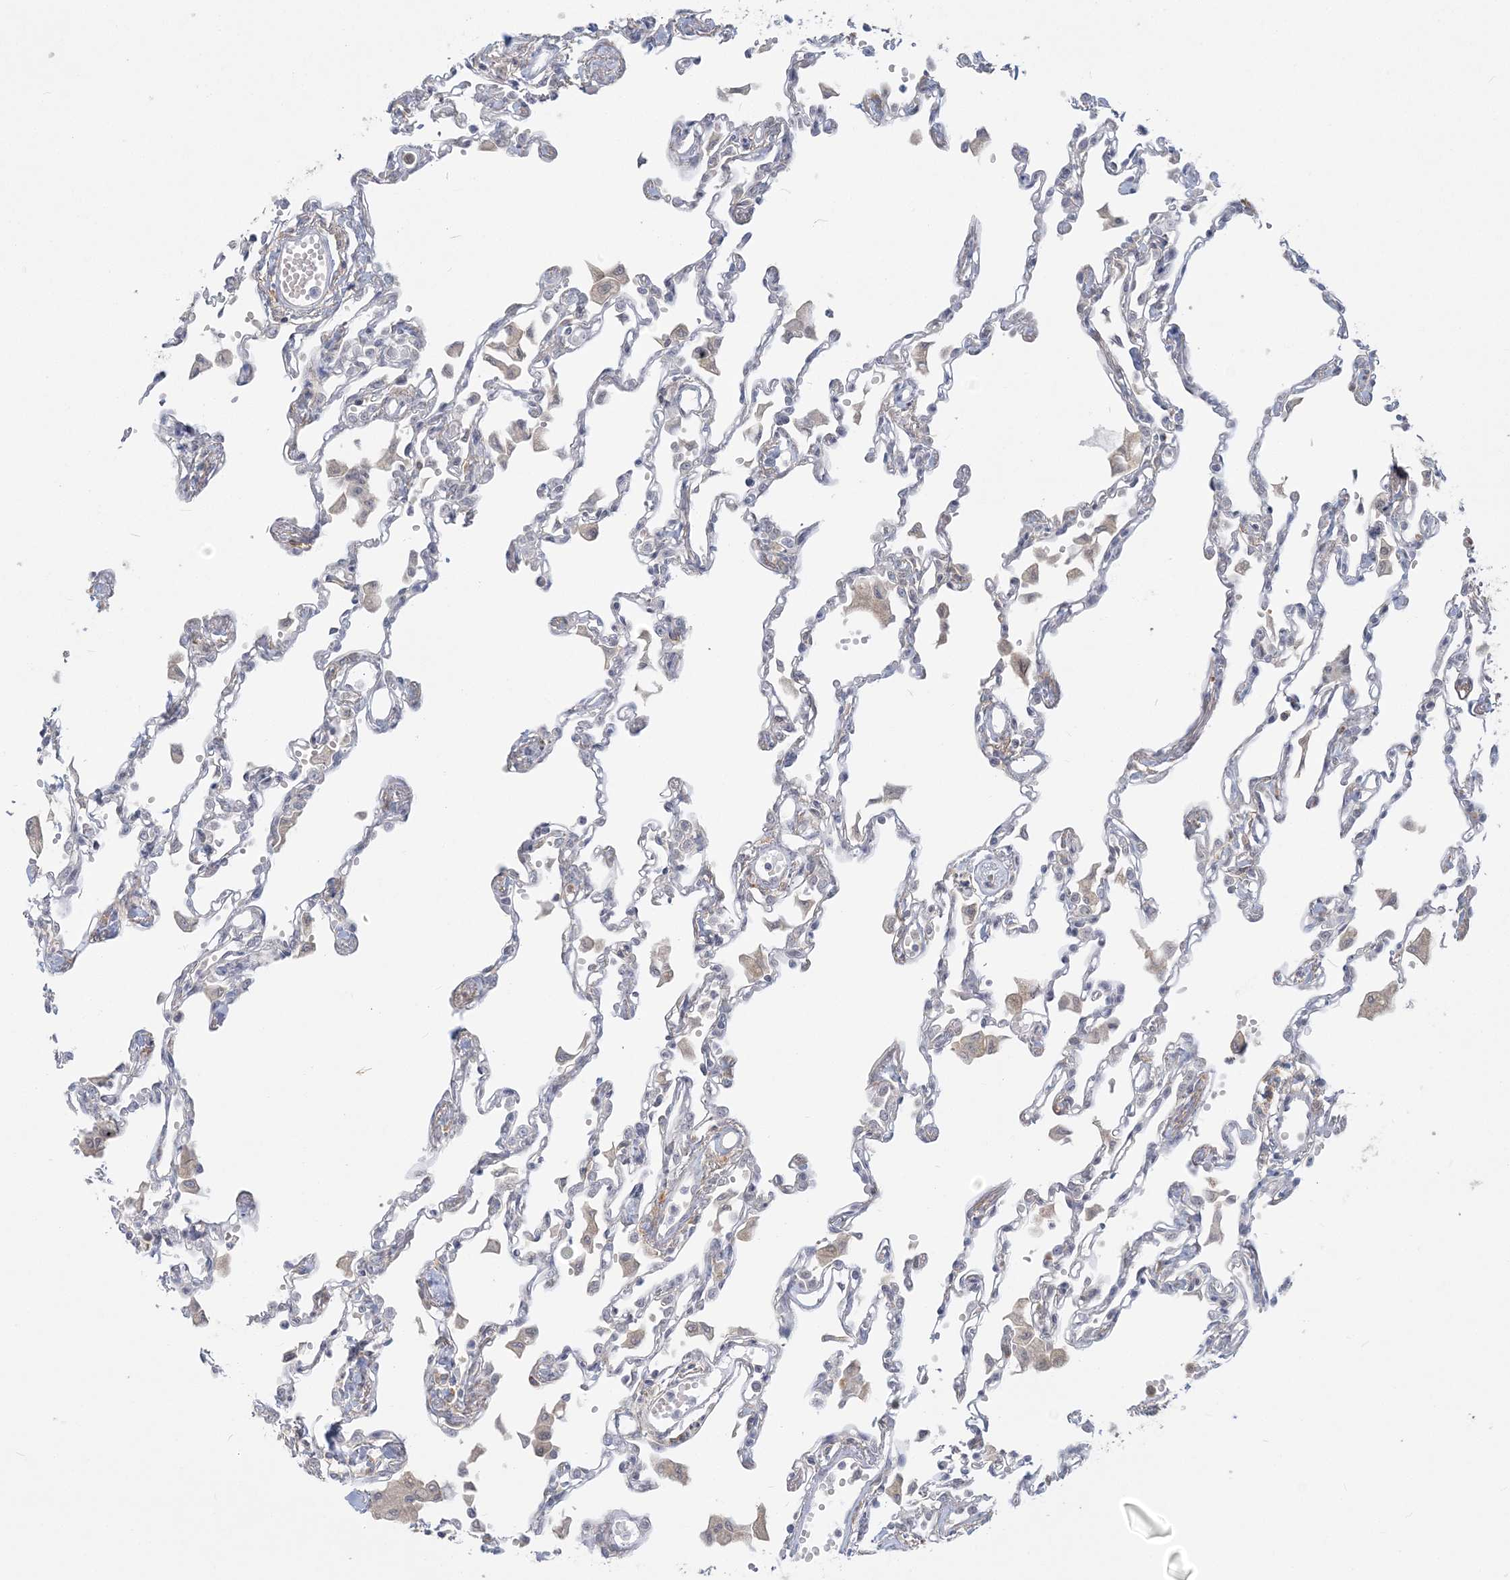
{"staining": {"intensity": "negative", "quantity": "none", "location": "none"}, "tissue": "lung", "cell_type": "Alveolar cells", "image_type": "normal", "snomed": [{"axis": "morphology", "description": "Normal tissue, NOS"}, {"axis": "topography", "description": "Bronchus"}, {"axis": "topography", "description": "Lung"}], "caption": "The image exhibits no significant staining in alveolar cells of lung.", "gene": "ANKS1A", "patient": {"sex": "female", "age": 49}}